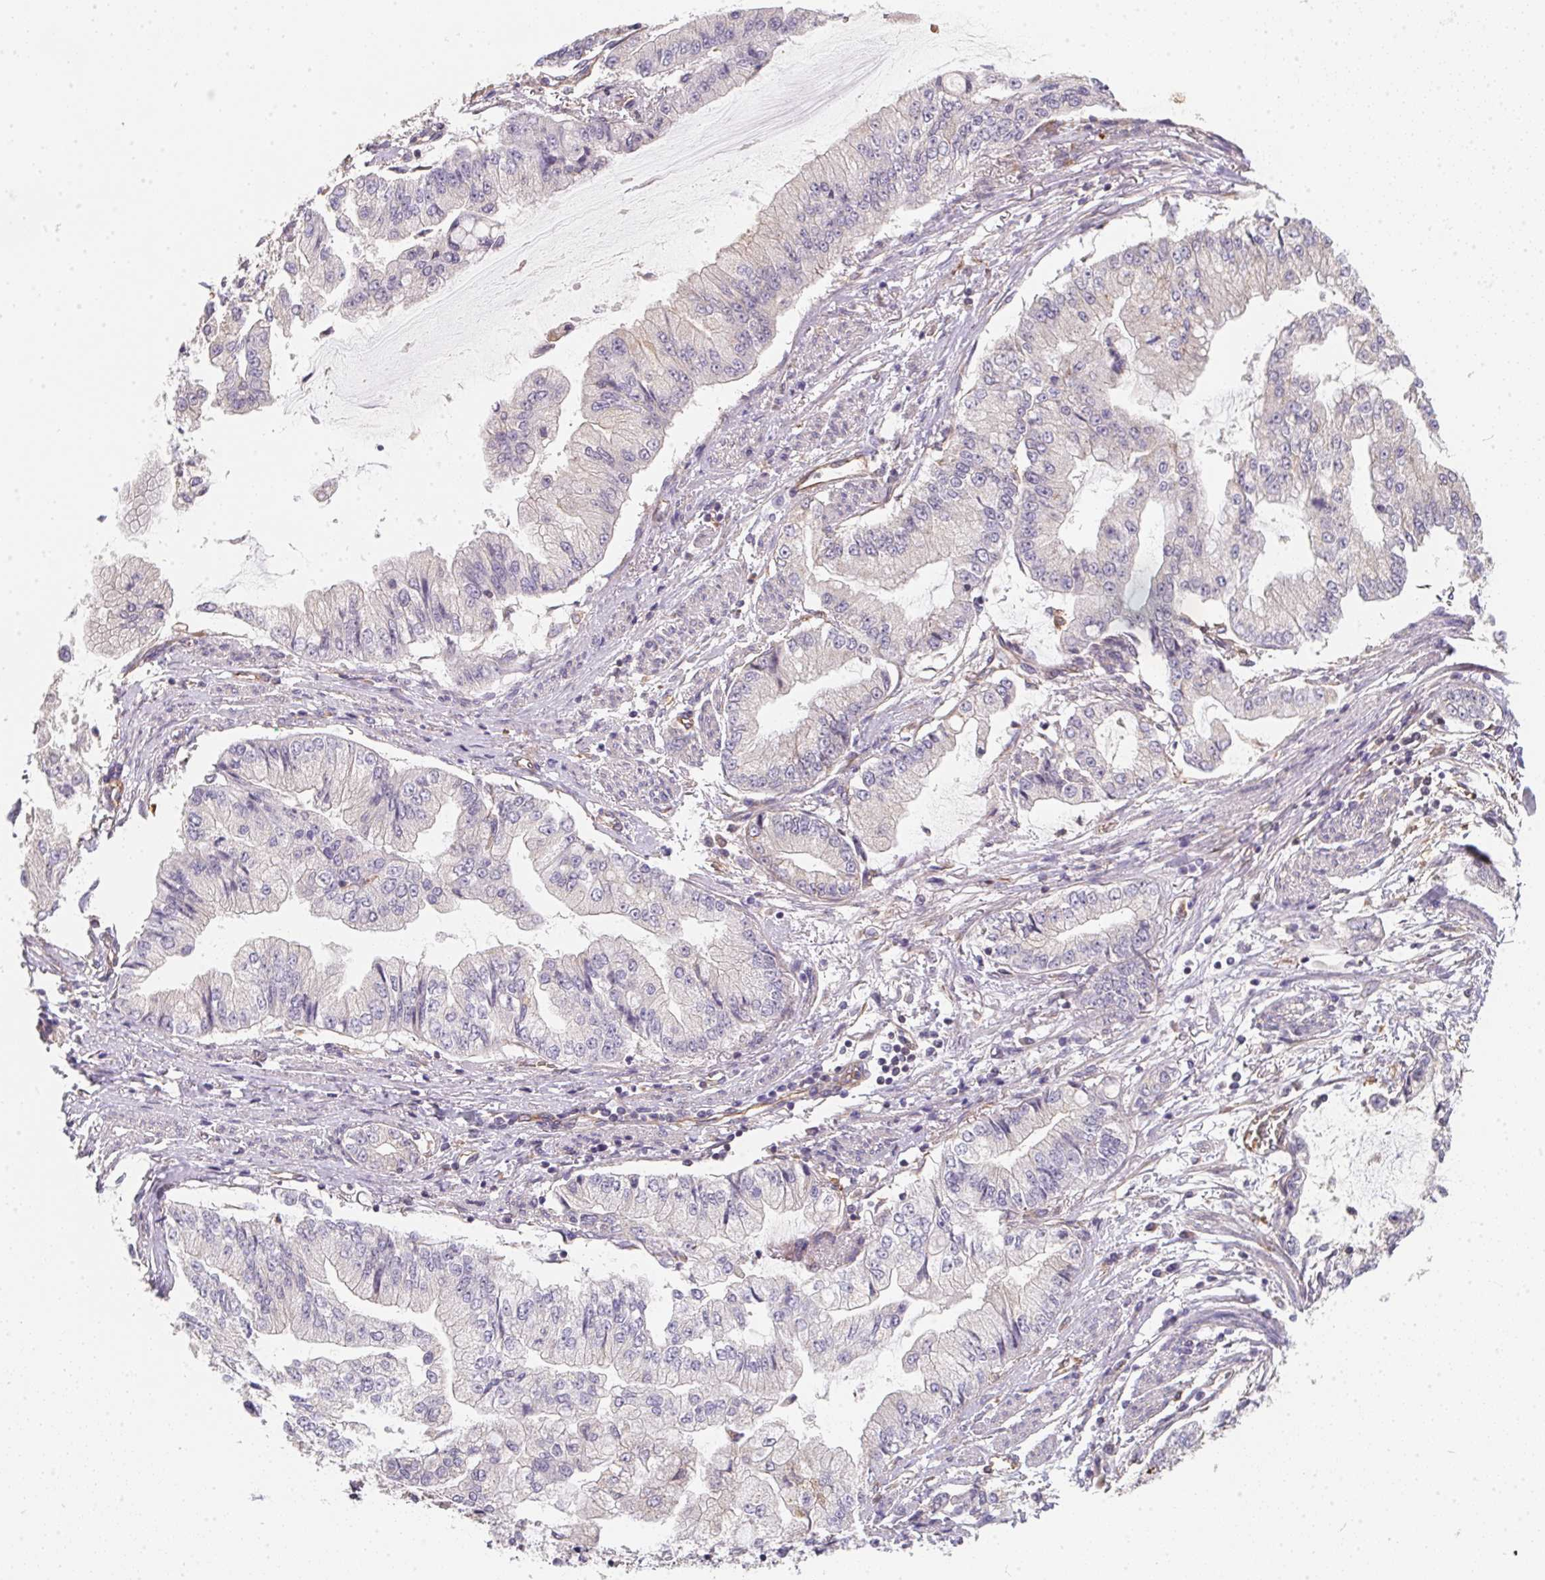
{"staining": {"intensity": "negative", "quantity": "none", "location": "none"}, "tissue": "stomach cancer", "cell_type": "Tumor cells", "image_type": "cancer", "snomed": [{"axis": "morphology", "description": "Adenocarcinoma, NOS"}, {"axis": "topography", "description": "Stomach, upper"}], "caption": "An immunohistochemistry image of adenocarcinoma (stomach) is shown. There is no staining in tumor cells of adenocarcinoma (stomach).", "gene": "TBKBP1", "patient": {"sex": "female", "age": 74}}